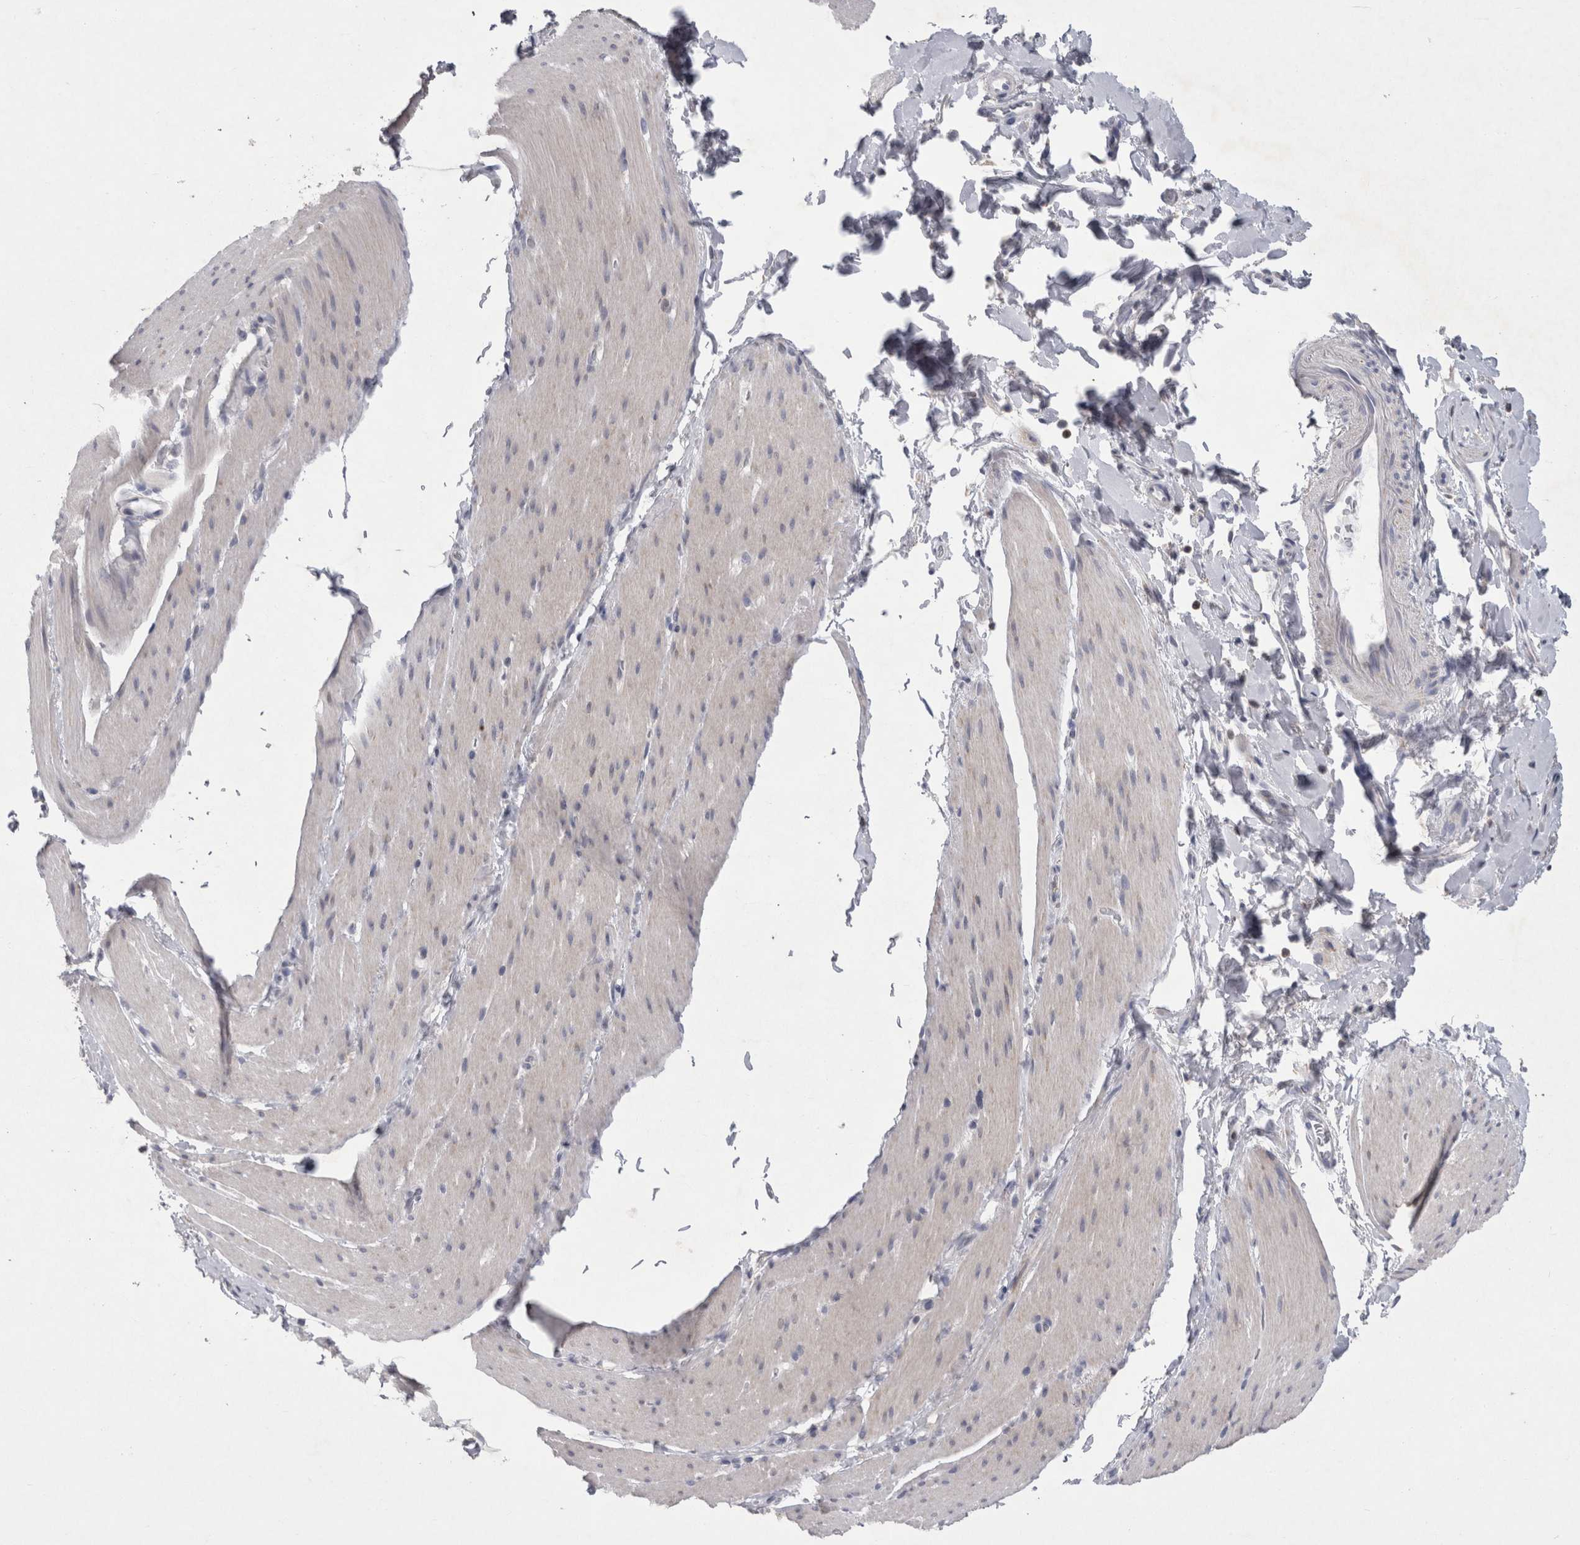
{"staining": {"intensity": "negative", "quantity": "none", "location": "none"}, "tissue": "smooth muscle", "cell_type": "Smooth muscle cells", "image_type": "normal", "snomed": [{"axis": "morphology", "description": "Normal tissue, NOS"}, {"axis": "topography", "description": "Smooth muscle"}, {"axis": "topography", "description": "Small intestine"}], "caption": "There is no significant expression in smooth muscle cells of smooth muscle. The staining is performed using DAB brown chromogen with nuclei counter-stained in using hematoxylin.", "gene": "AGMAT", "patient": {"sex": "female", "age": 84}}